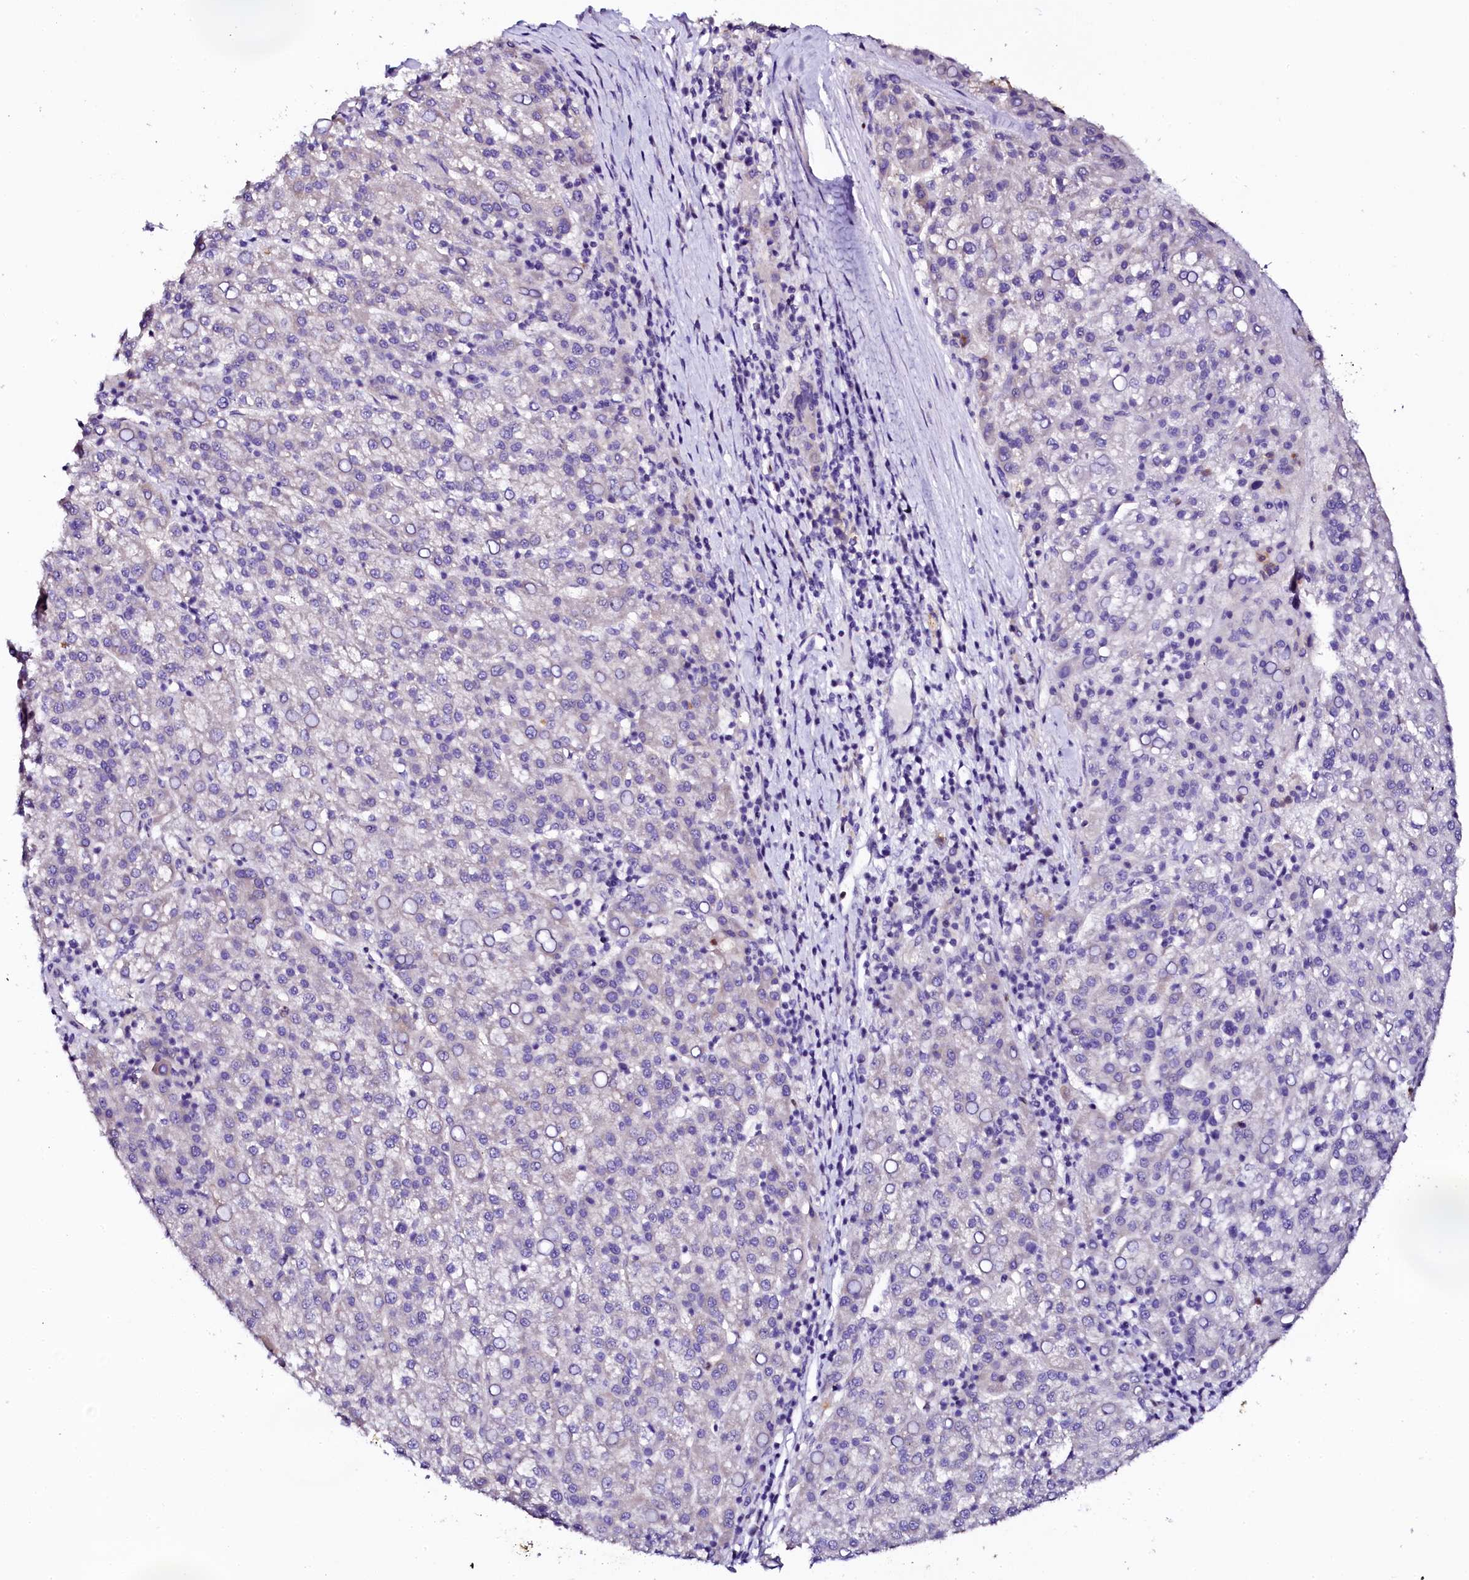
{"staining": {"intensity": "negative", "quantity": "none", "location": "none"}, "tissue": "liver cancer", "cell_type": "Tumor cells", "image_type": "cancer", "snomed": [{"axis": "morphology", "description": "Carcinoma, Hepatocellular, NOS"}, {"axis": "topography", "description": "Liver"}], "caption": "IHC image of liver hepatocellular carcinoma stained for a protein (brown), which reveals no staining in tumor cells.", "gene": "NAA16", "patient": {"sex": "female", "age": 58}}